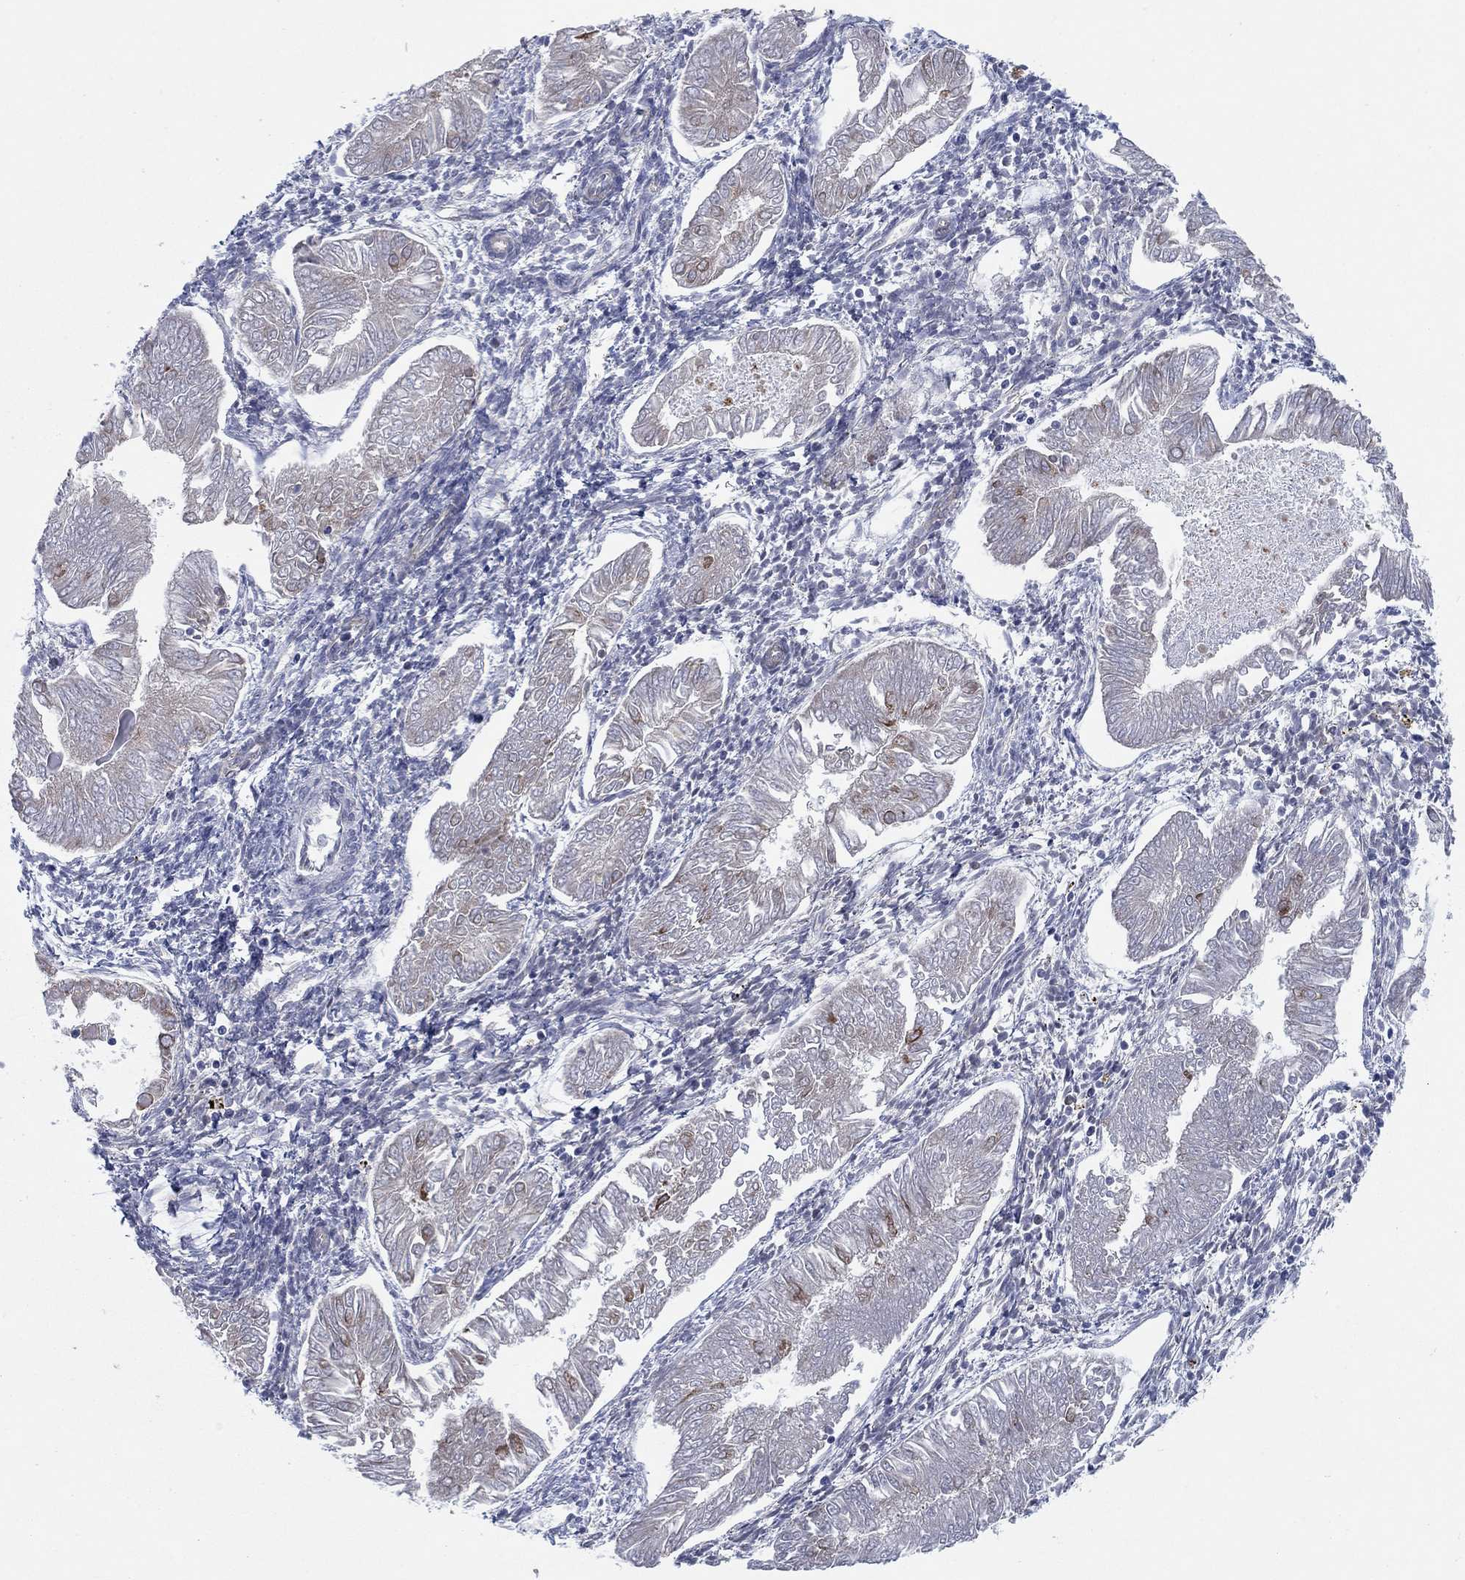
{"staining": {"intensity": "strong", "quantity": "<25%", "location": "cytoplasmic/membranous"}, "tissue": "endometrial cancer", "cell_type": "Tumor cells", "image_type": "cancer", "snomed": [{"axis": "morphology", "description": "Adenocarcinoma, NOS"}, {"axis": "topography", "description": "Endometrium"}], "caption": "Endometrial cancer (adenocarcinoma) was stained to show a protein in brown. There is medium levels of strong cytoplasmic/membranous staining in approximately <25% of tumor cells.", "gene": "TMEM59", "patient": {"sex": "female", "age": 53}}